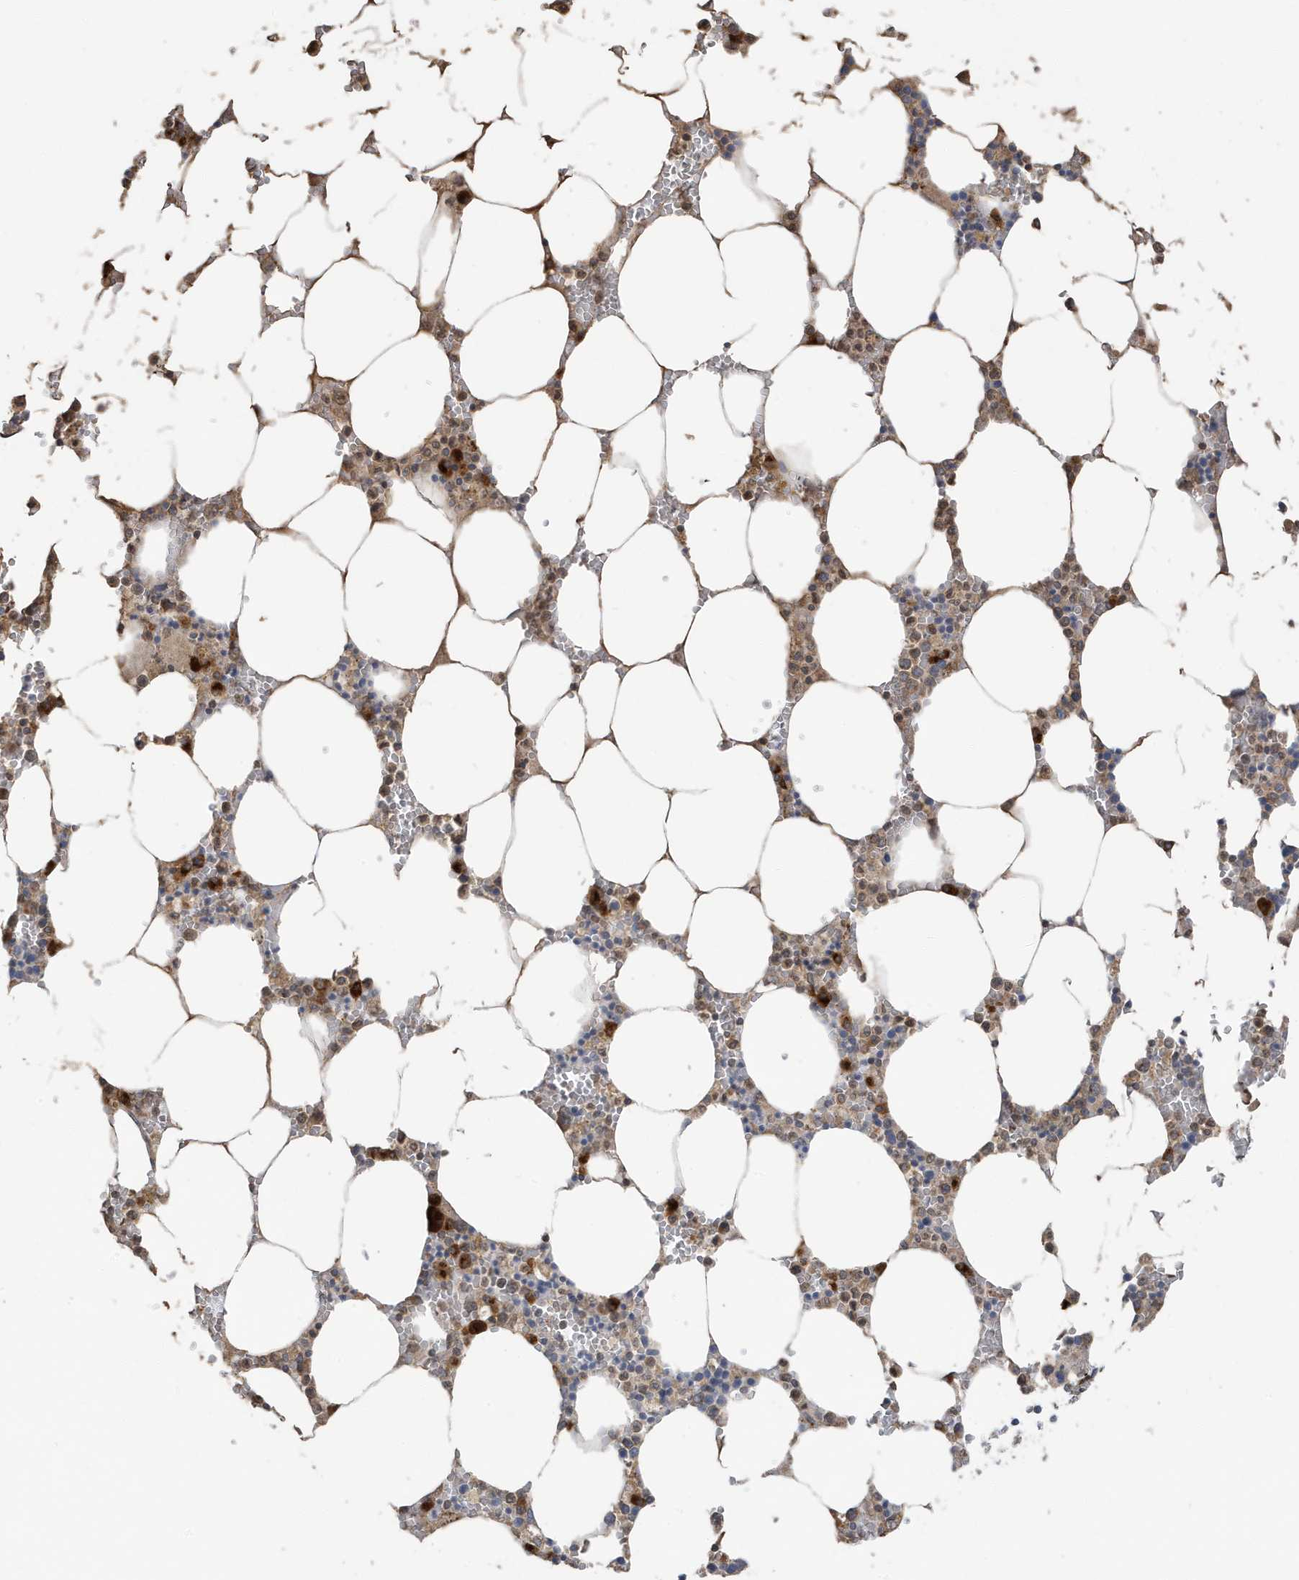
{"staining": {"intensity": "strong", "quantity": "25%-75%", "location": "cytoplasmic/membranous"}, "tissue": "bone marrow", "cell_type": "Hematopoietic cells", "image_type": "normal", "snomed": [{"axis": "morphology", "description": "Normal tissue, NOS"}, {"axis": "topography", "description": "Bone marrow"}], "caption": "Benign bone marrow was stained to show a protein in brown. There is high levels of strong cytoplasmic/membranous staining in approximately 25%-75% of hematopoietic cells. Ihc stains the protein of interest in brown and the nuclei are stained blue.", "gene": "RER1", "patient": {"sex": "male", "age": 70}}